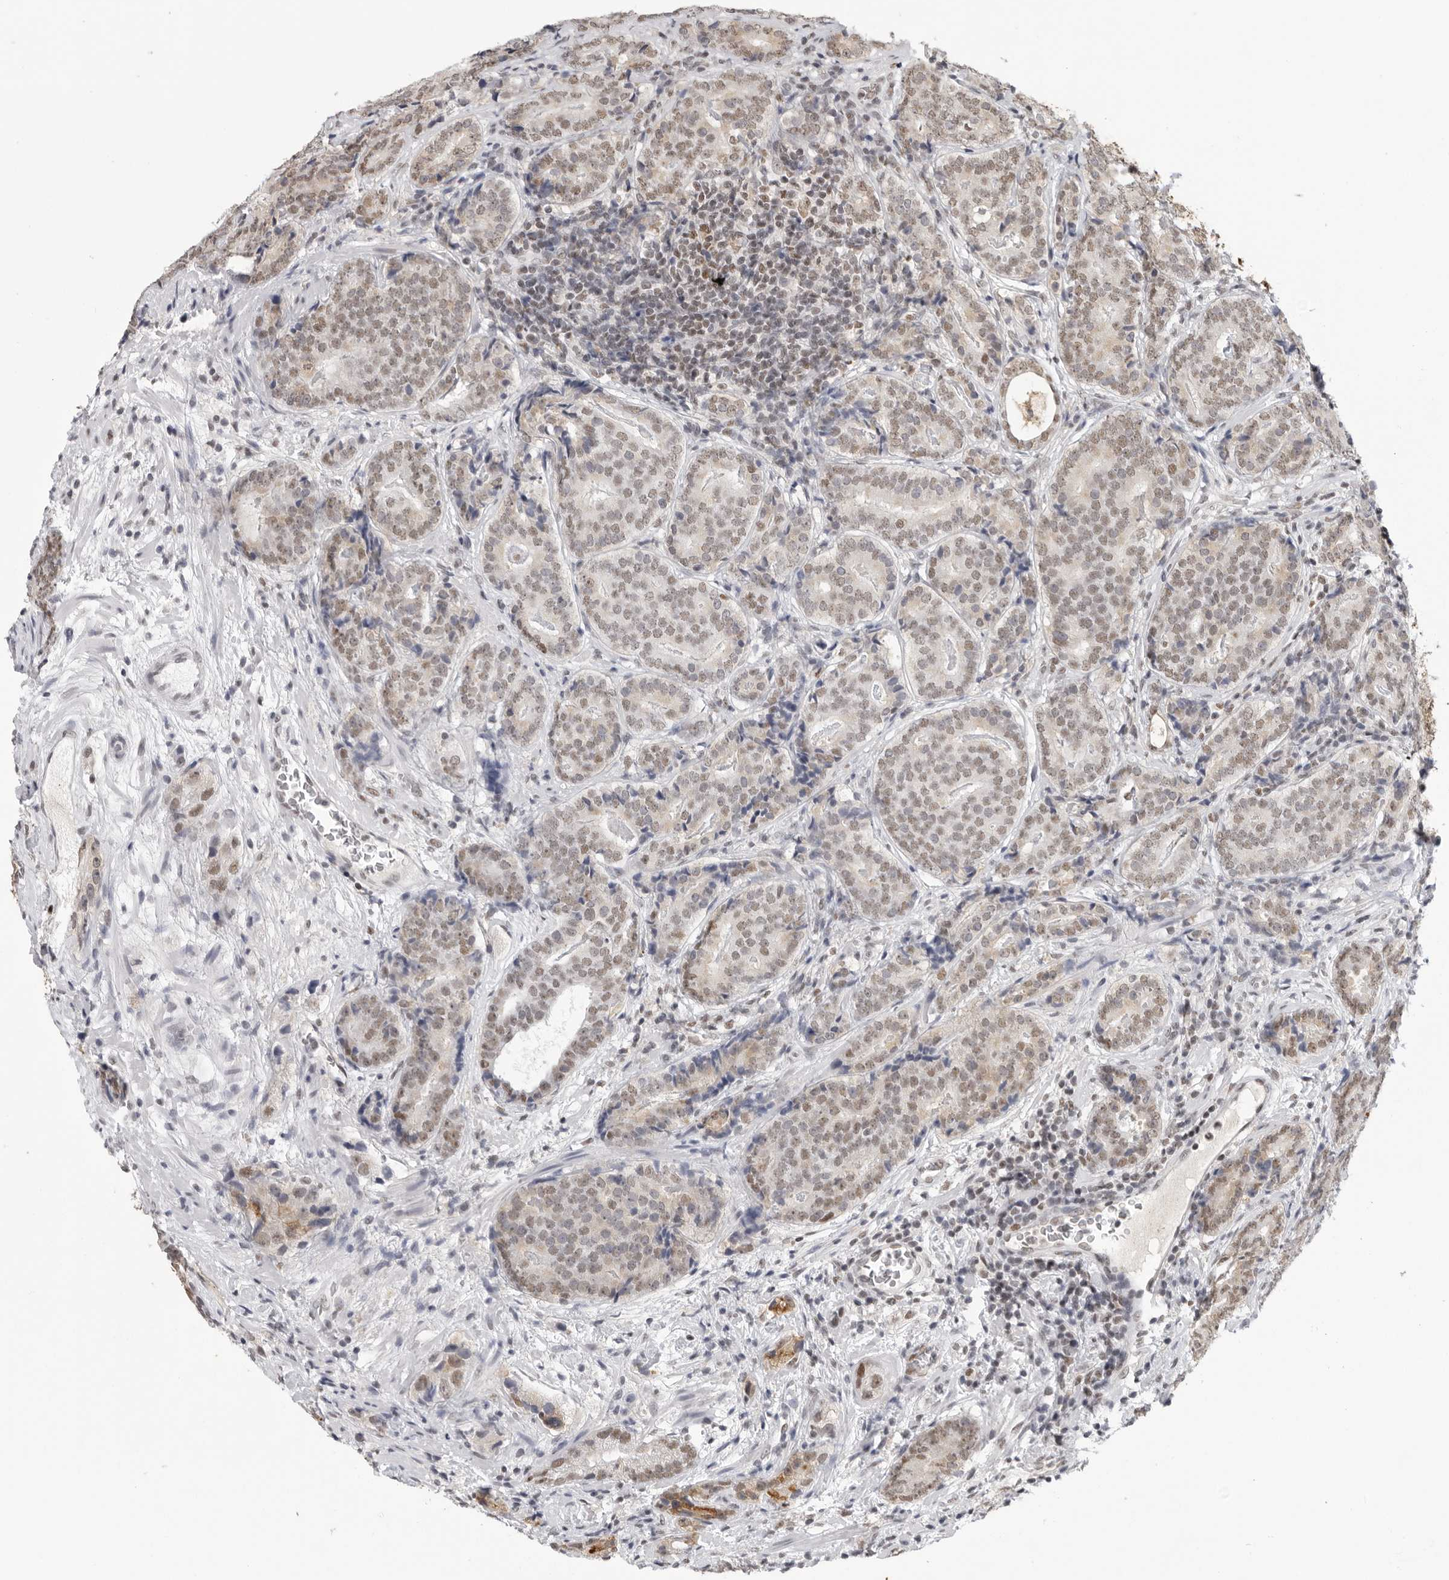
{"staining": {"intensity": "weak", "quantity": ">75%", "location": "nuclear"}, "tissue": "prostate cancer", "cell_type": "Tumor cells", "image_type": "cancer", "snomed": [{"axis": "morphology", "description": "Adenocarcinoma, High grade"}, {"axis": "topography", "description": "Prostate"}], "caption": "Prostate cancer (adenocarcinoma (high-grade)) stained with a protein marker displays weak staining in tumor cells.", "gene": "RPA2", "patient": {"sex": "male", "age": 56}}